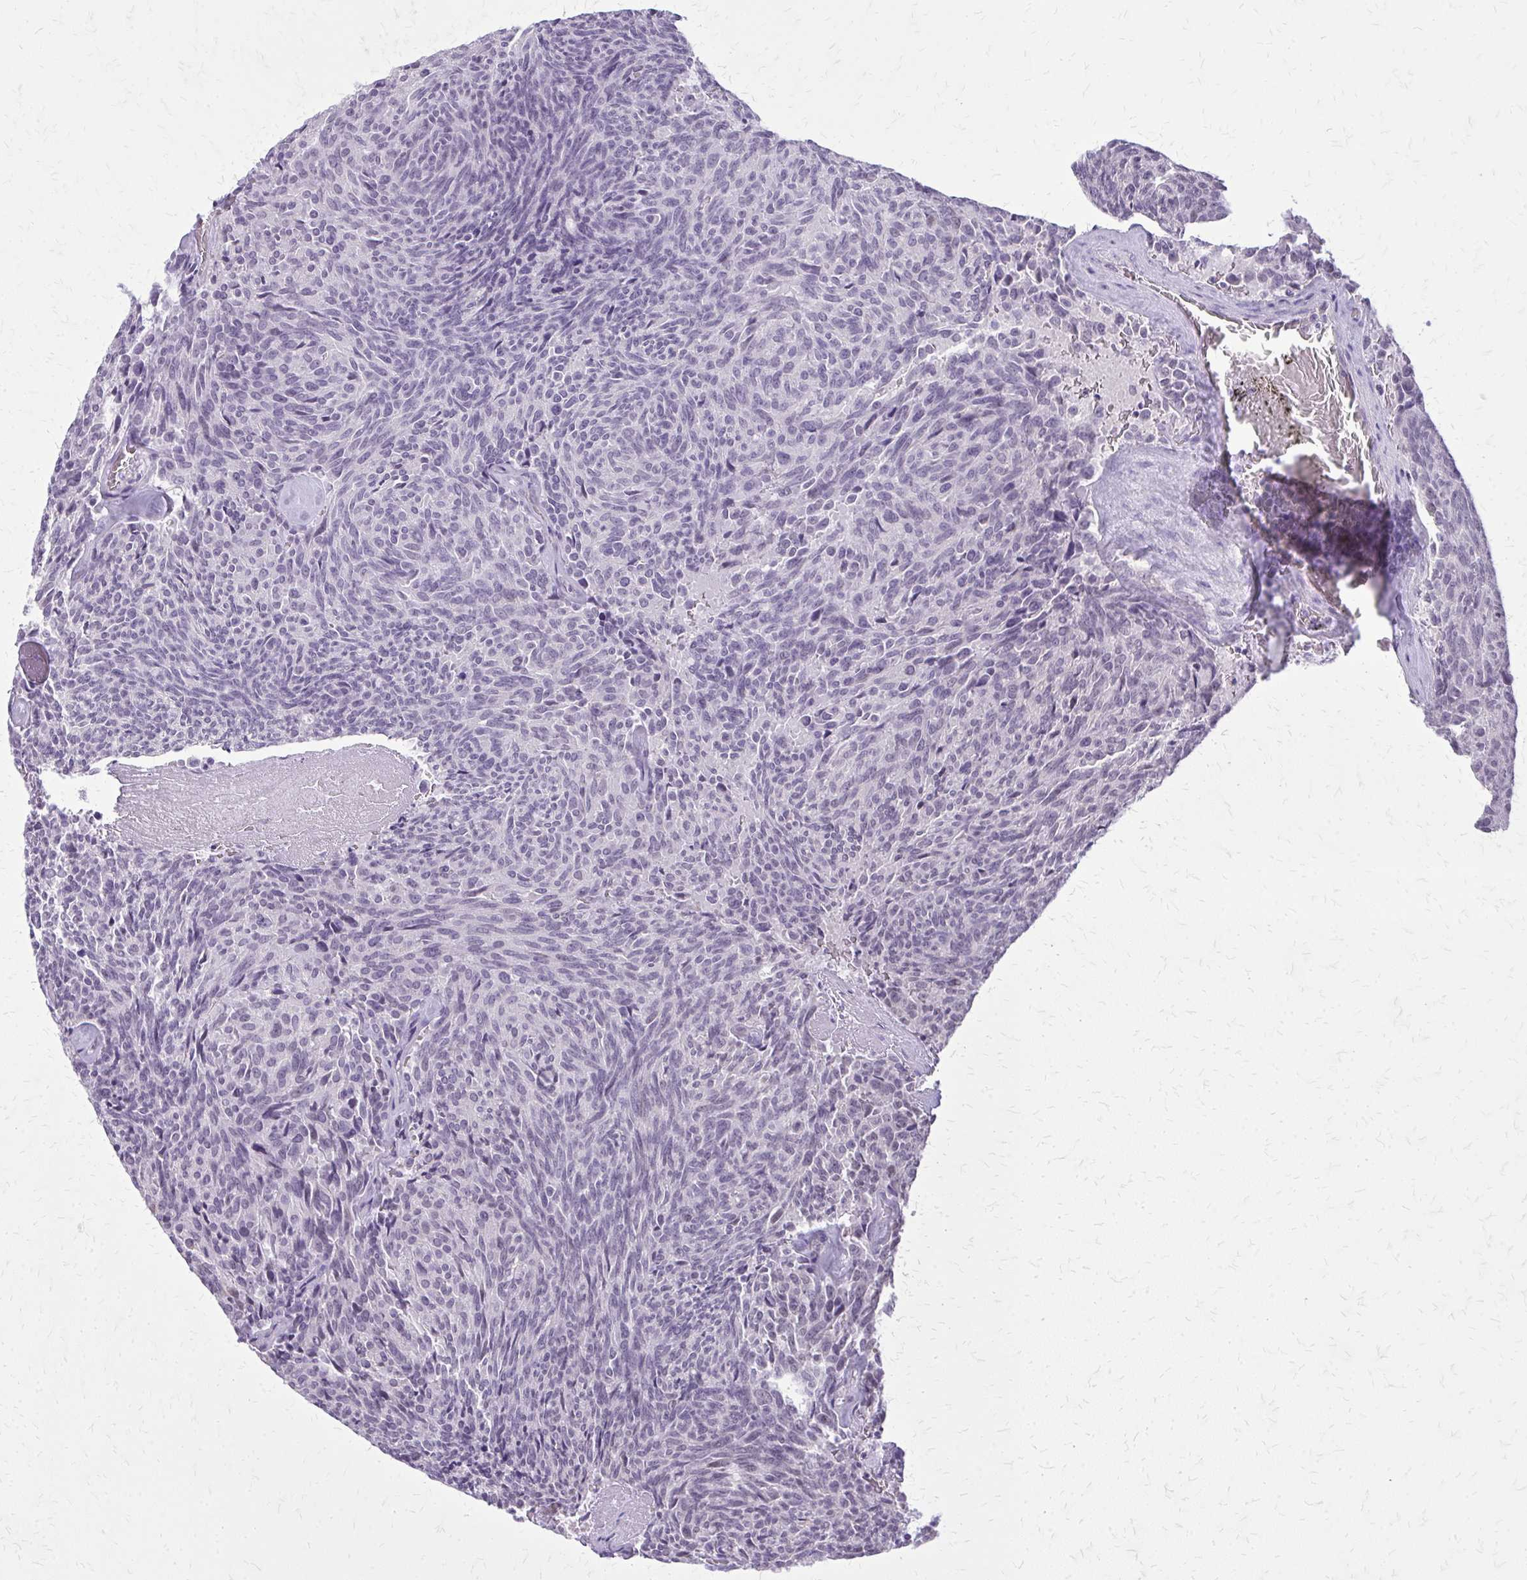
{"staining": {"intensity": "negative", "quantity": "none", "location": "none"}, "tissue": "carcinoid", "cell_type": "Tumor cells", "image_type": "cancer", "snomed": [{"axis": "morphology", "description": "Carcinoid, malignant, NOS"}, {"axis": "topography", "description": "Pancreas"}], "caption": "Tumor cells show no significant protein expression in malignant carcinoid. (Brightfield microscopy of DAB (3,3'-diaminobenzidine) immunohistochemistry (IHC) at high magnification).", "gene": "PLCB1", "patient": {"sex": "female", "age": 54}}